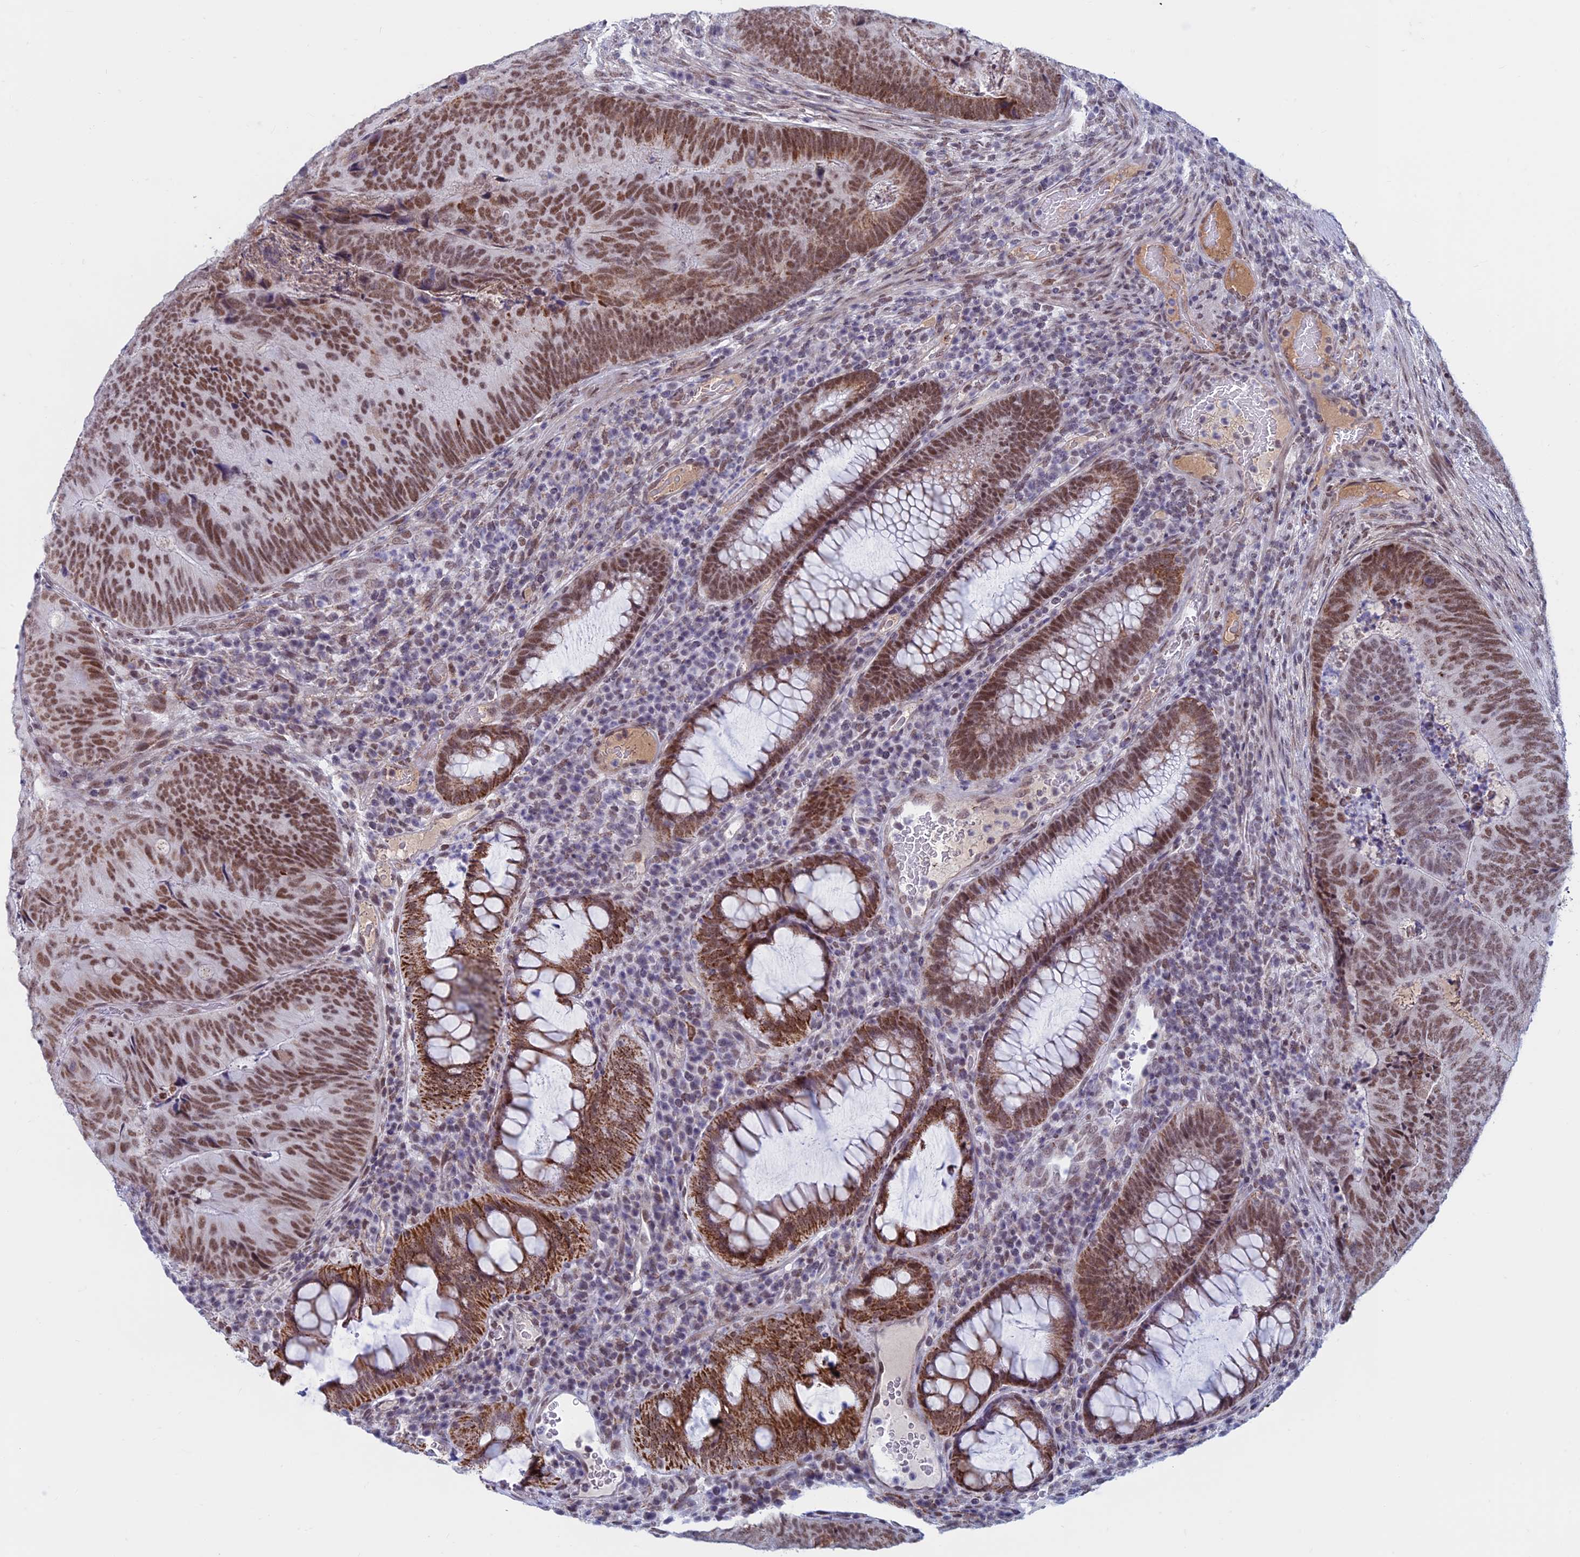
{"staining": {"intensity": "moderate", "quantity": ">75%", "location": "nuclear"}, "tissue": "colorectal cancer", "cell_type": "Tumor cells", "image_type": "cancer", "snomed": [{"axis": "morphology", "description": "Adenocarcinoma, NOS"}, {"axis": "topography", "description": "Colon"}], "caption": "Human adenocarcinoma (colorectal) stained for a protein (brown) reveals moderate nuclear positive staining in about >75% of tumor cells.", "gene": "ASH2L", "patient": {"sex": "female", "age": 67}}